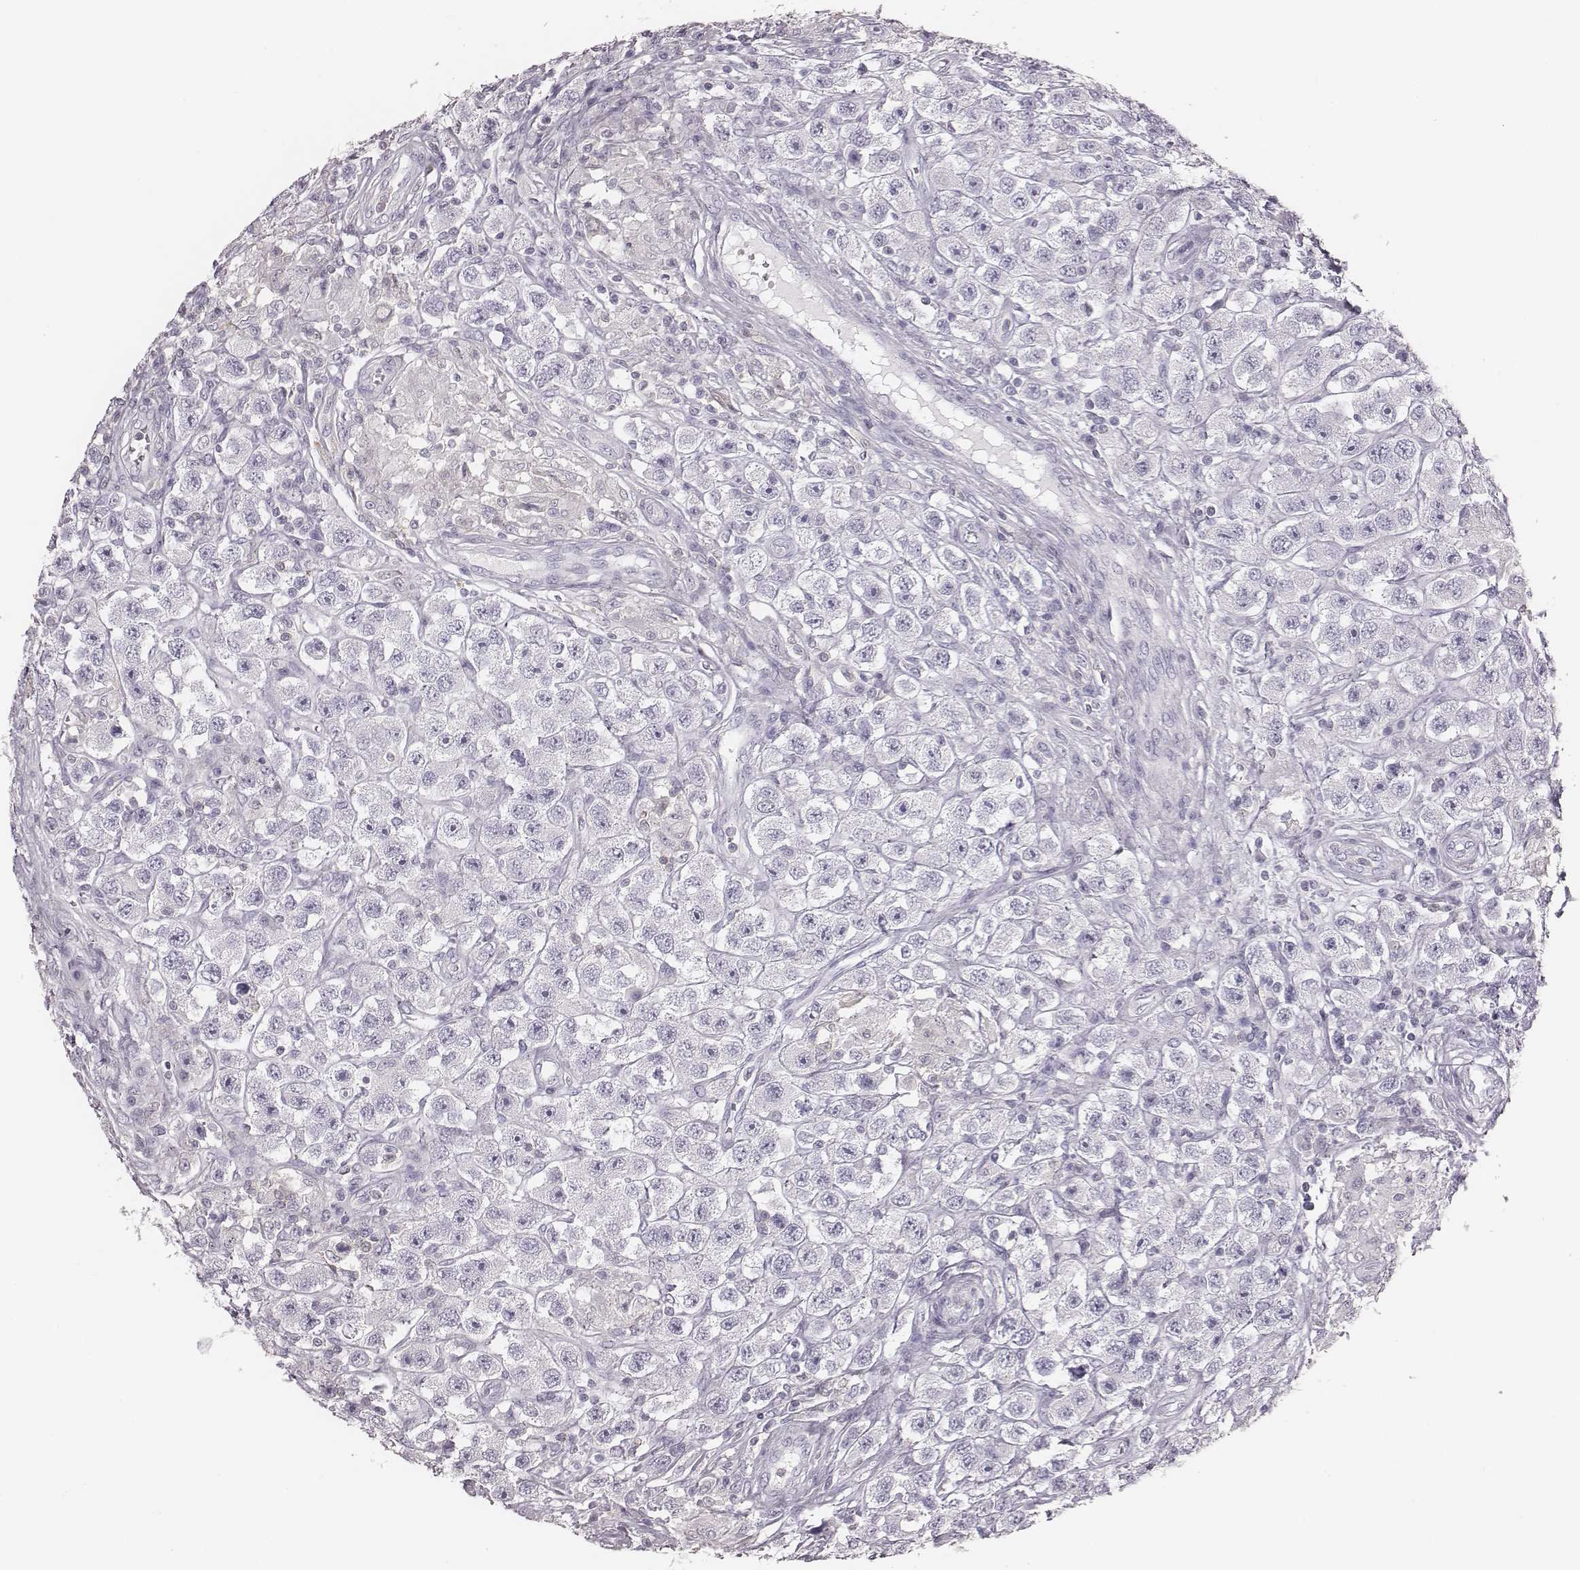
{"staining": {"intensity": "negative", "quantity": "none", "location": "none"}, "tissue": "testis cancer", "cell_type": "Tumor cells", "image_type": "cancer", "snomed": [{"axis": "morphology", "description": "Seminoma, NOS"}, {"axis": "topography", "description": "Testis"}], "caption": "The micrograph demonstrates no significant expression in tumor cells of seminoma (testis). (Brightfield microscopy of DAB IHC at high magnification).", "gene": "ZNF365", "patient": {"sex": "male", "age": 45}}